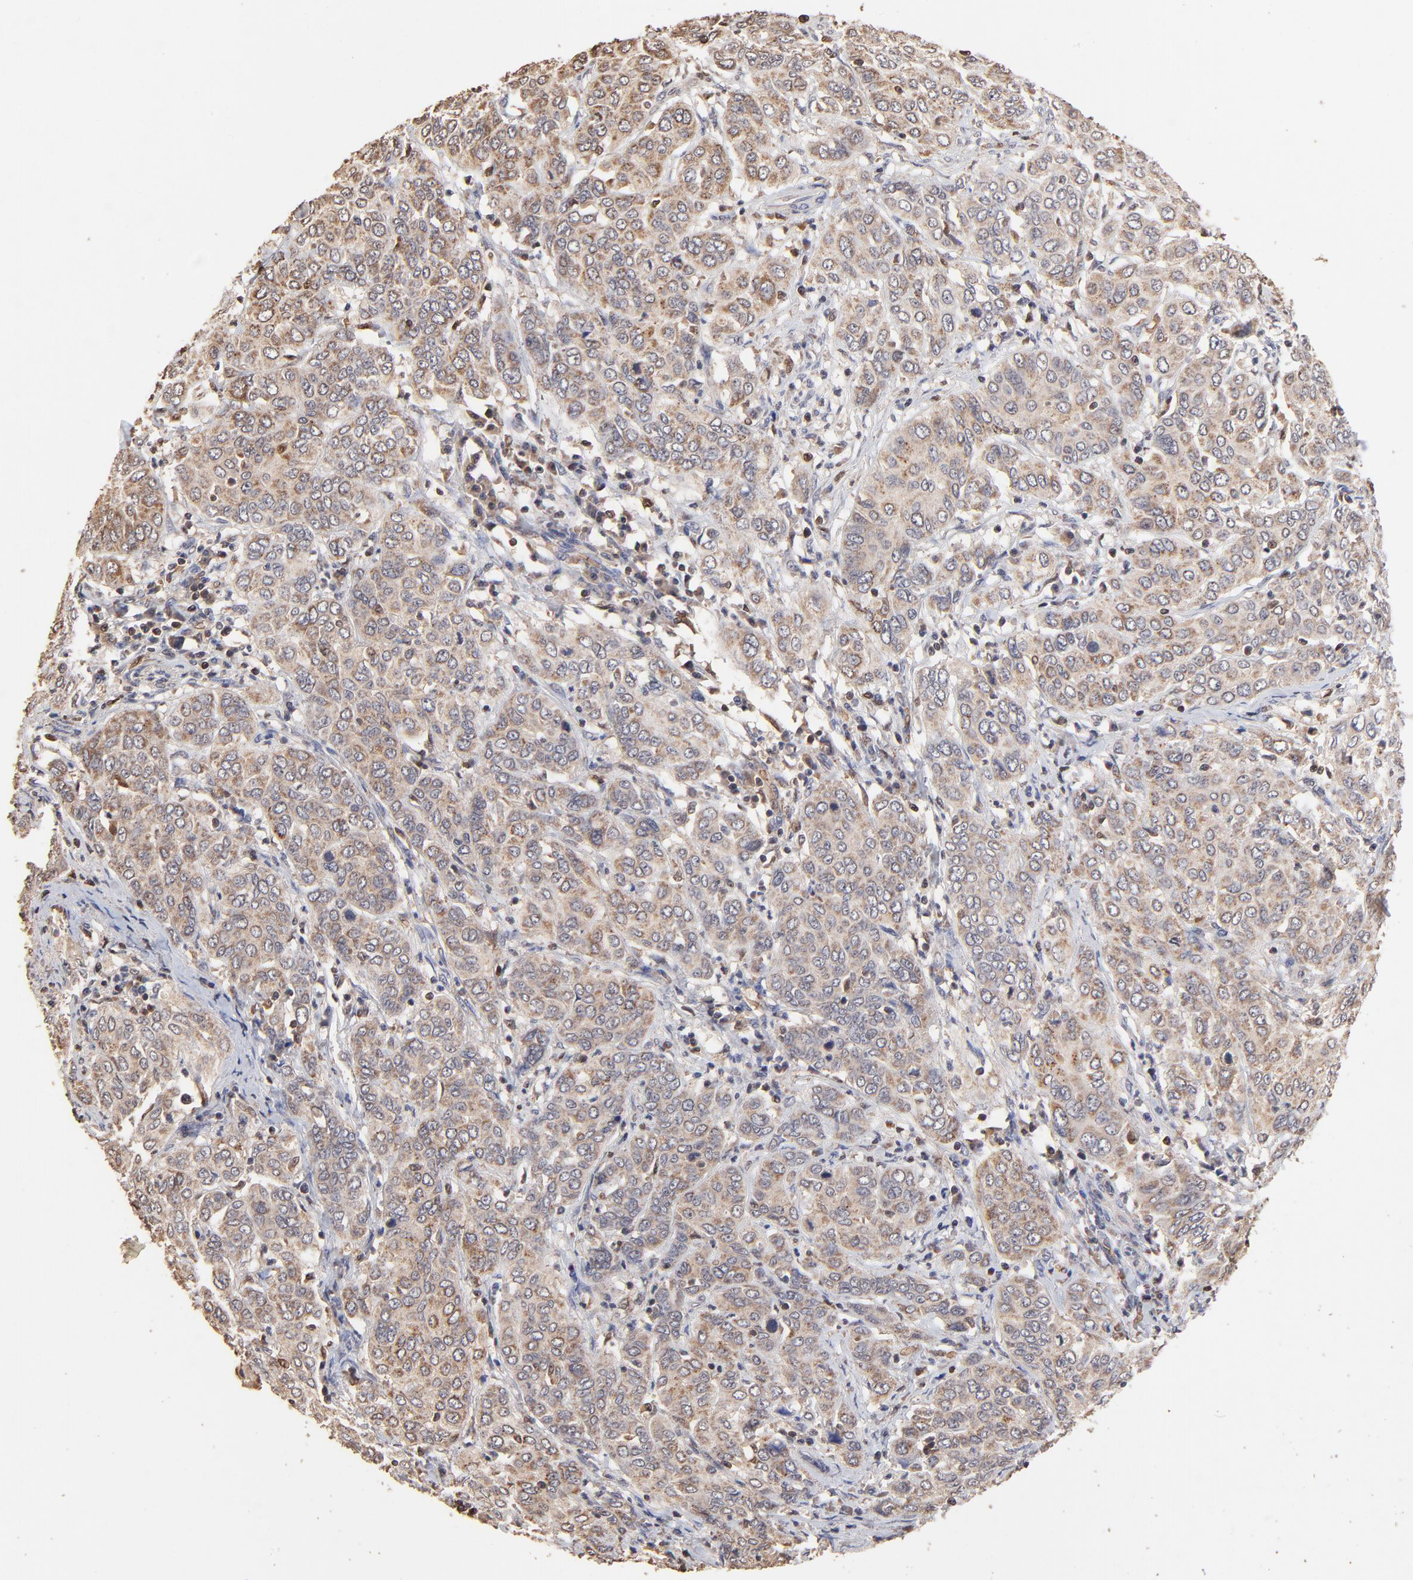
{"staining": {"intensity": "weak", "quantity": ">75%", "location": "cytoplasmic/membranous"}, "tissue": "cervical cancer", "cell_type": "Tumor cells", "image_type": "cancer", "snomed": [{"axis": "morphology", "description": "Squamous cell carcinoma, NOS"}, {"axis": "topography", "description": "Cervix"}], "caption": "This is a histology image of IHC staining of squamous cell carcinoma (cervical), which shows weak expression in the cytoplasmic/membranous of tumor cells.", "gene": "CASP1", "patient": {"sex": "female", "age": 38}}